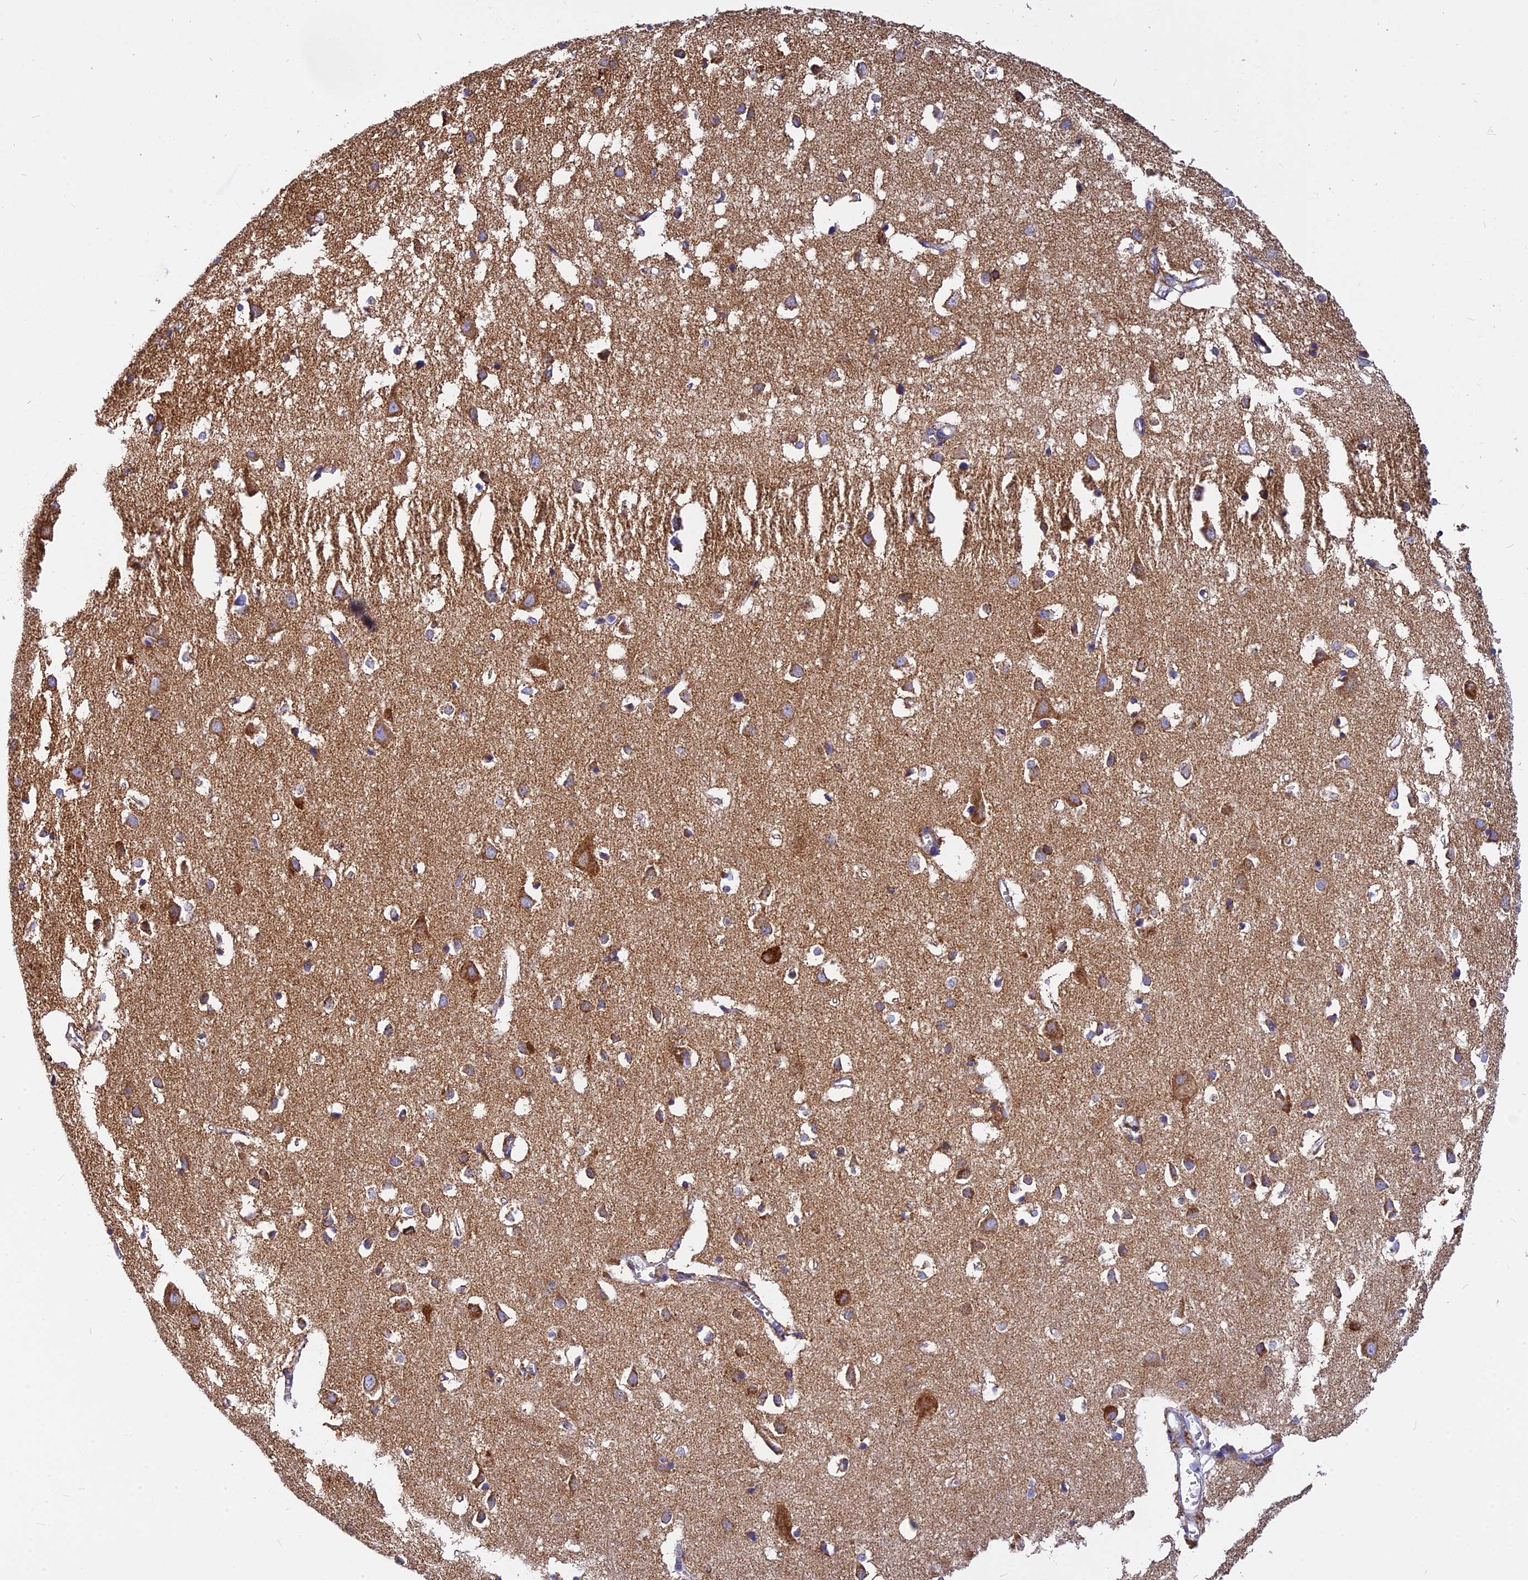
{"staining": {"intensity": "weak", "quantity": "25%-75%", "location": "cytoplasmic/membranous"}, "tissue": "cerebral cortex", "cell_type": "Endothelial cells", "image_type": "normal", "snomed": [{"axis": "morphology", "description": "Normal tissue, NOS"}, {"axis": "topography", "description": "Cerebral cortex"}], "caption": "A brown stain labels weak cytoplasmic/membranous staining of a protein in endothelial cells of benign cerebral cortex.", "gene": "VDAC2", "patient": {"sex": "female", "age": 64}}